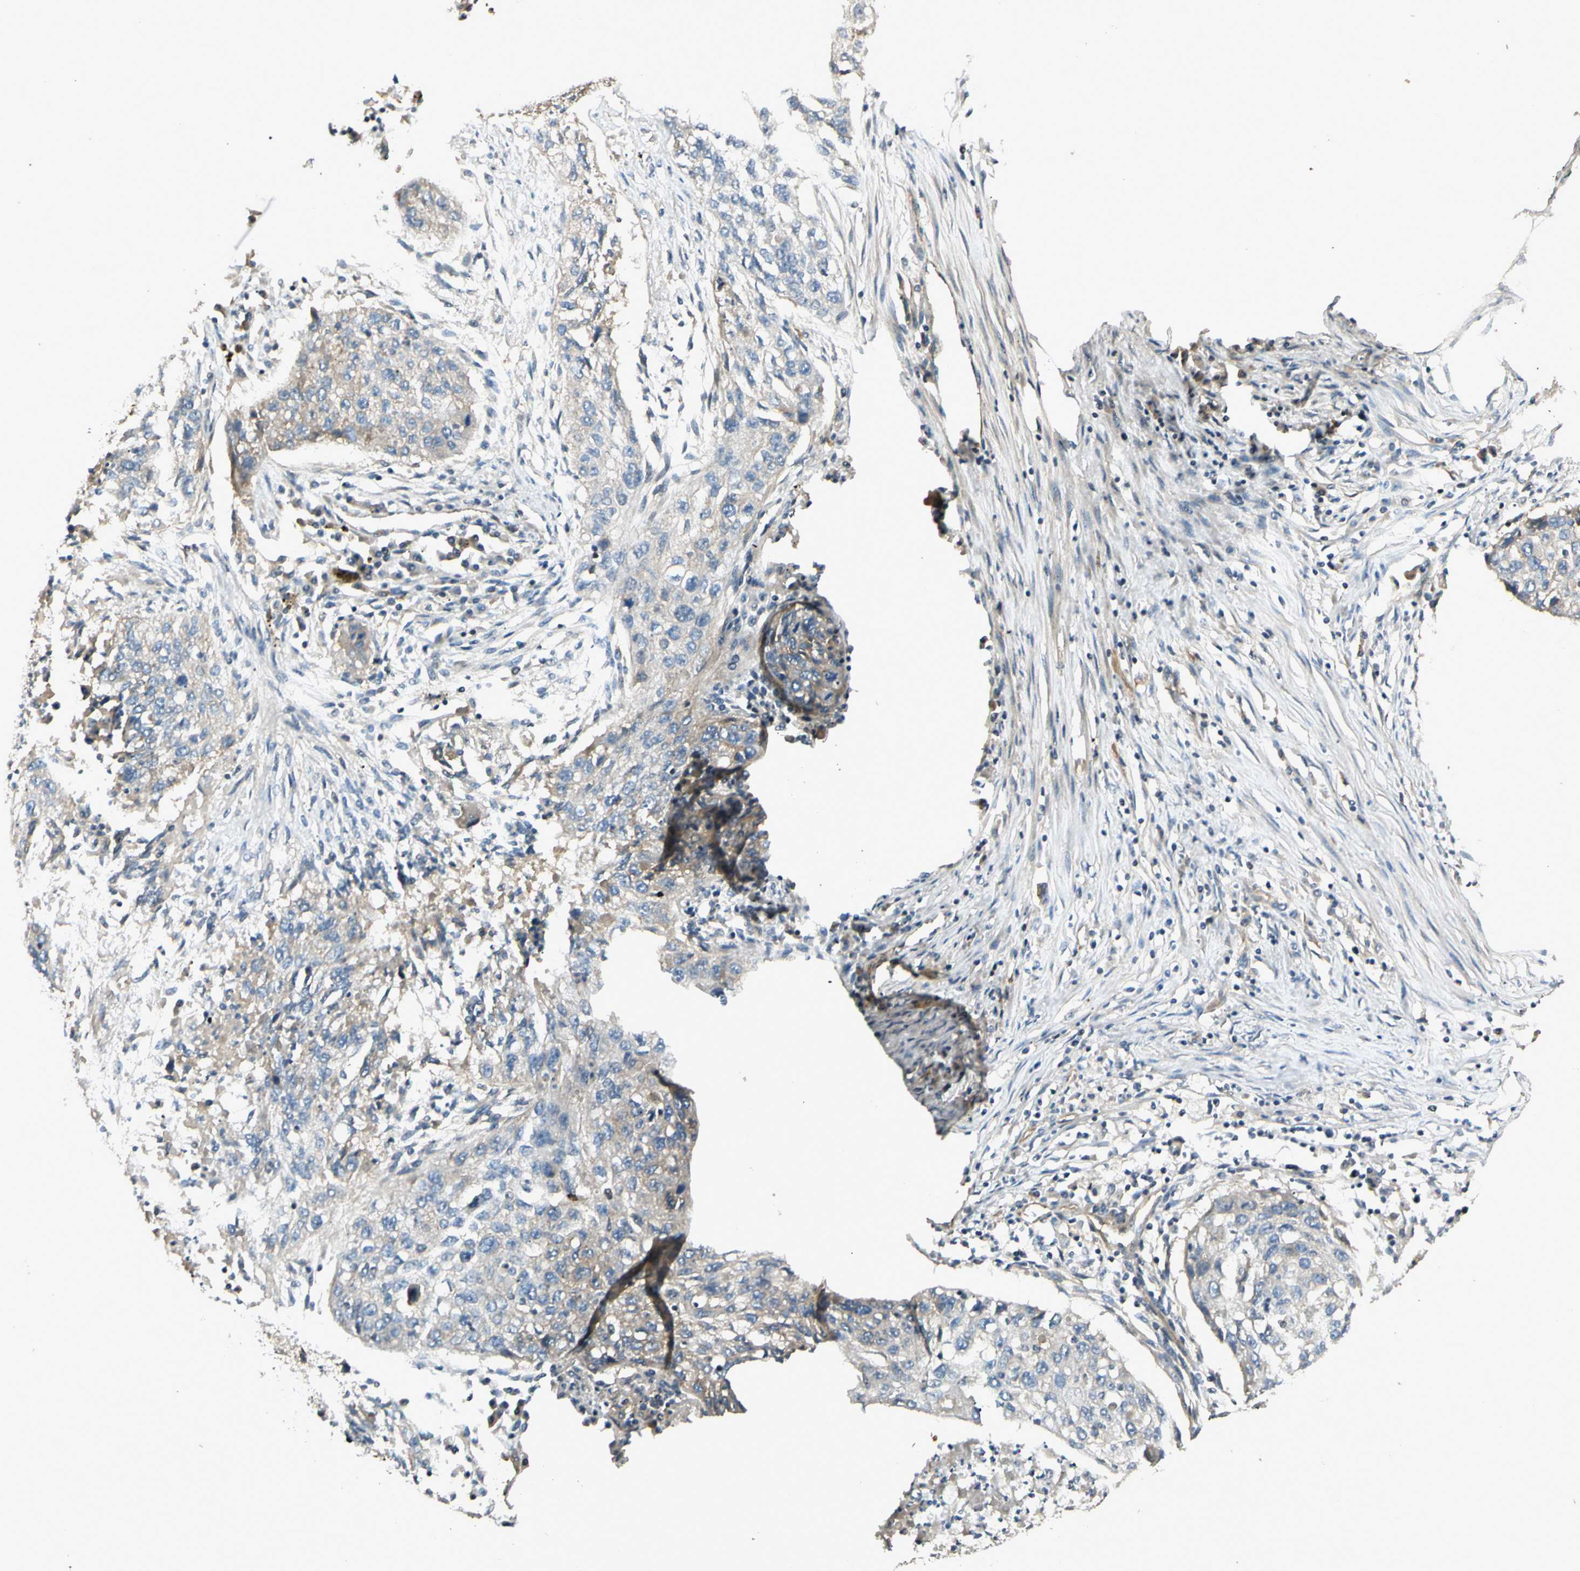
{"staining": {"intensity": "weak", "quantity": "25%-75%", "location": "cytoplasmic/membranous"}, "tissue": "lung cancer", "cell_type": "Tumor cells", "image_type": "cancer", "snomed": [{"axis": "morphology", "description": "Squamous cell carcinoma, NOS"}, {"axis": "topography", "description": "Lung"}], "caption": "The immunohistochemical stain highlights weak cytoplasmic/membranous positivity in tumor cells of lung squamous cell carcinoma tissue.", "gene": "NFYA", "patient": {"sex": "female", "age": 63}}